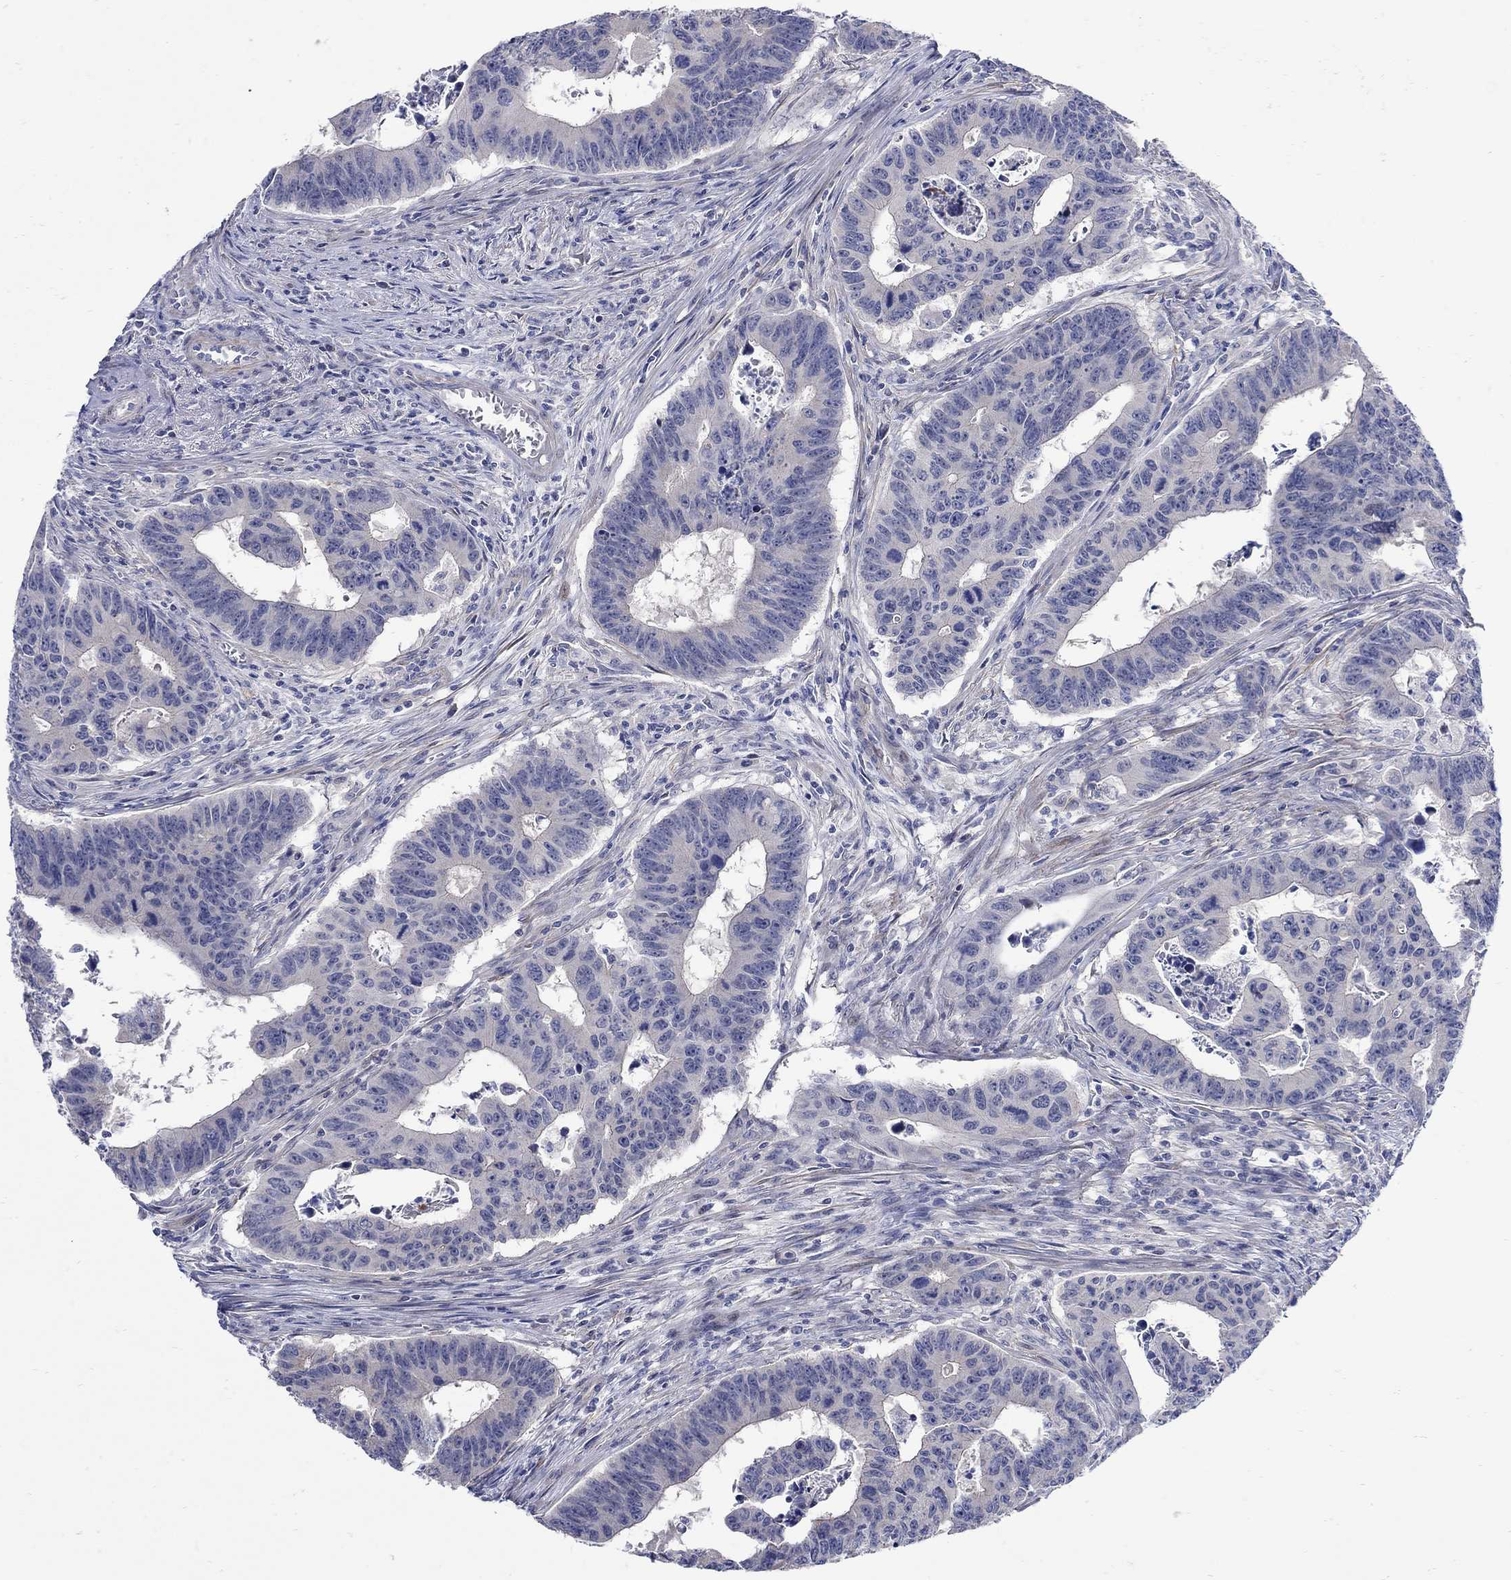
{"staining": {"intensity": "negative", "quantity": "none", "location": "none"}, "tissue": "colorectal cancer", "cell_type": "Tumor cells", "image_type": "cancer", "snomed": [{"axis": "morphology", "description": "Adenocarcinoma, NOS"}, {"axis": "topography", "description": "Appendix"}, {"axis": "topography", "description": "Colon"}, {"axis": "topography", "description": "Cecum"}, {"axis": "topography", "description": "Colon asc"}], "caption": "There is no significant staining in tumor cells of adenocarcinoma (colorectal). Brightfield microscopy of immunohistochemistry (IHC) stained with DAB (3,3'-diaminobenzidine) (brown) and hematoxylin (blue), captured at high magnification.", "gene": "SCN7A", "patient": {"sex": "female", "age": 85}}